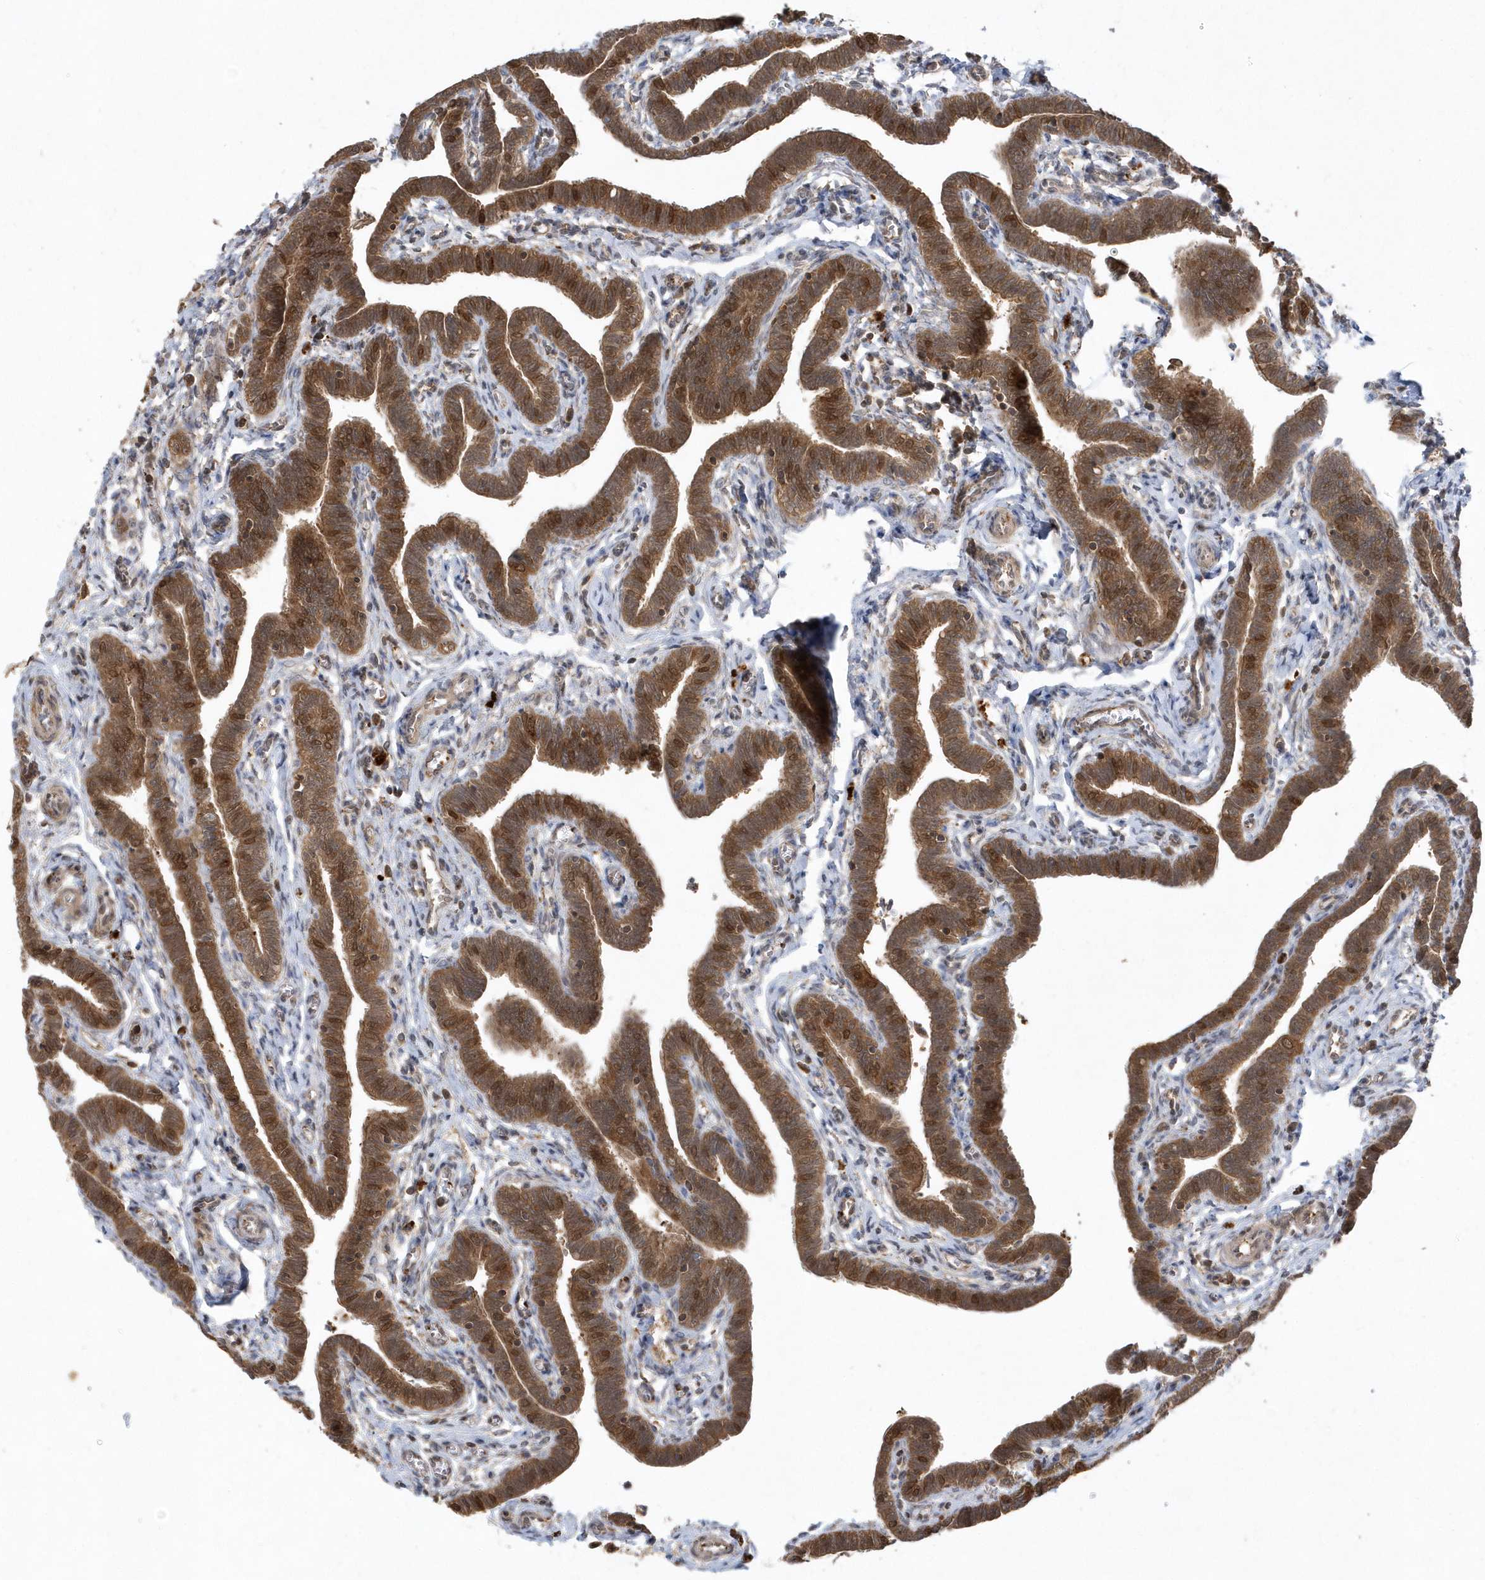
{"staining": {"intensity": "strong", "quantity": ">75%", "location": "cytoplasmic/membranous,nuclear"}, "tissue": "fallopian tube", "cell_type": "Glandular cells", "image_type": "normal", "snomed": [{"axis": "morphology", "description": "Normal tissue, NOS"}, {"axis": "topography", "description": "Fallopian tube"}], "caption": "DAB immunohistochemical staining of benign fallopian tube reveals strong cytoplasmic/membranous,nuclear protein positivity in approximately >75% of glandular cells. (Brightfield microscopy of DAB IHC at high magnification).", "gene": "ACYP1", "patient": {"sex": "female", "age": 36}}